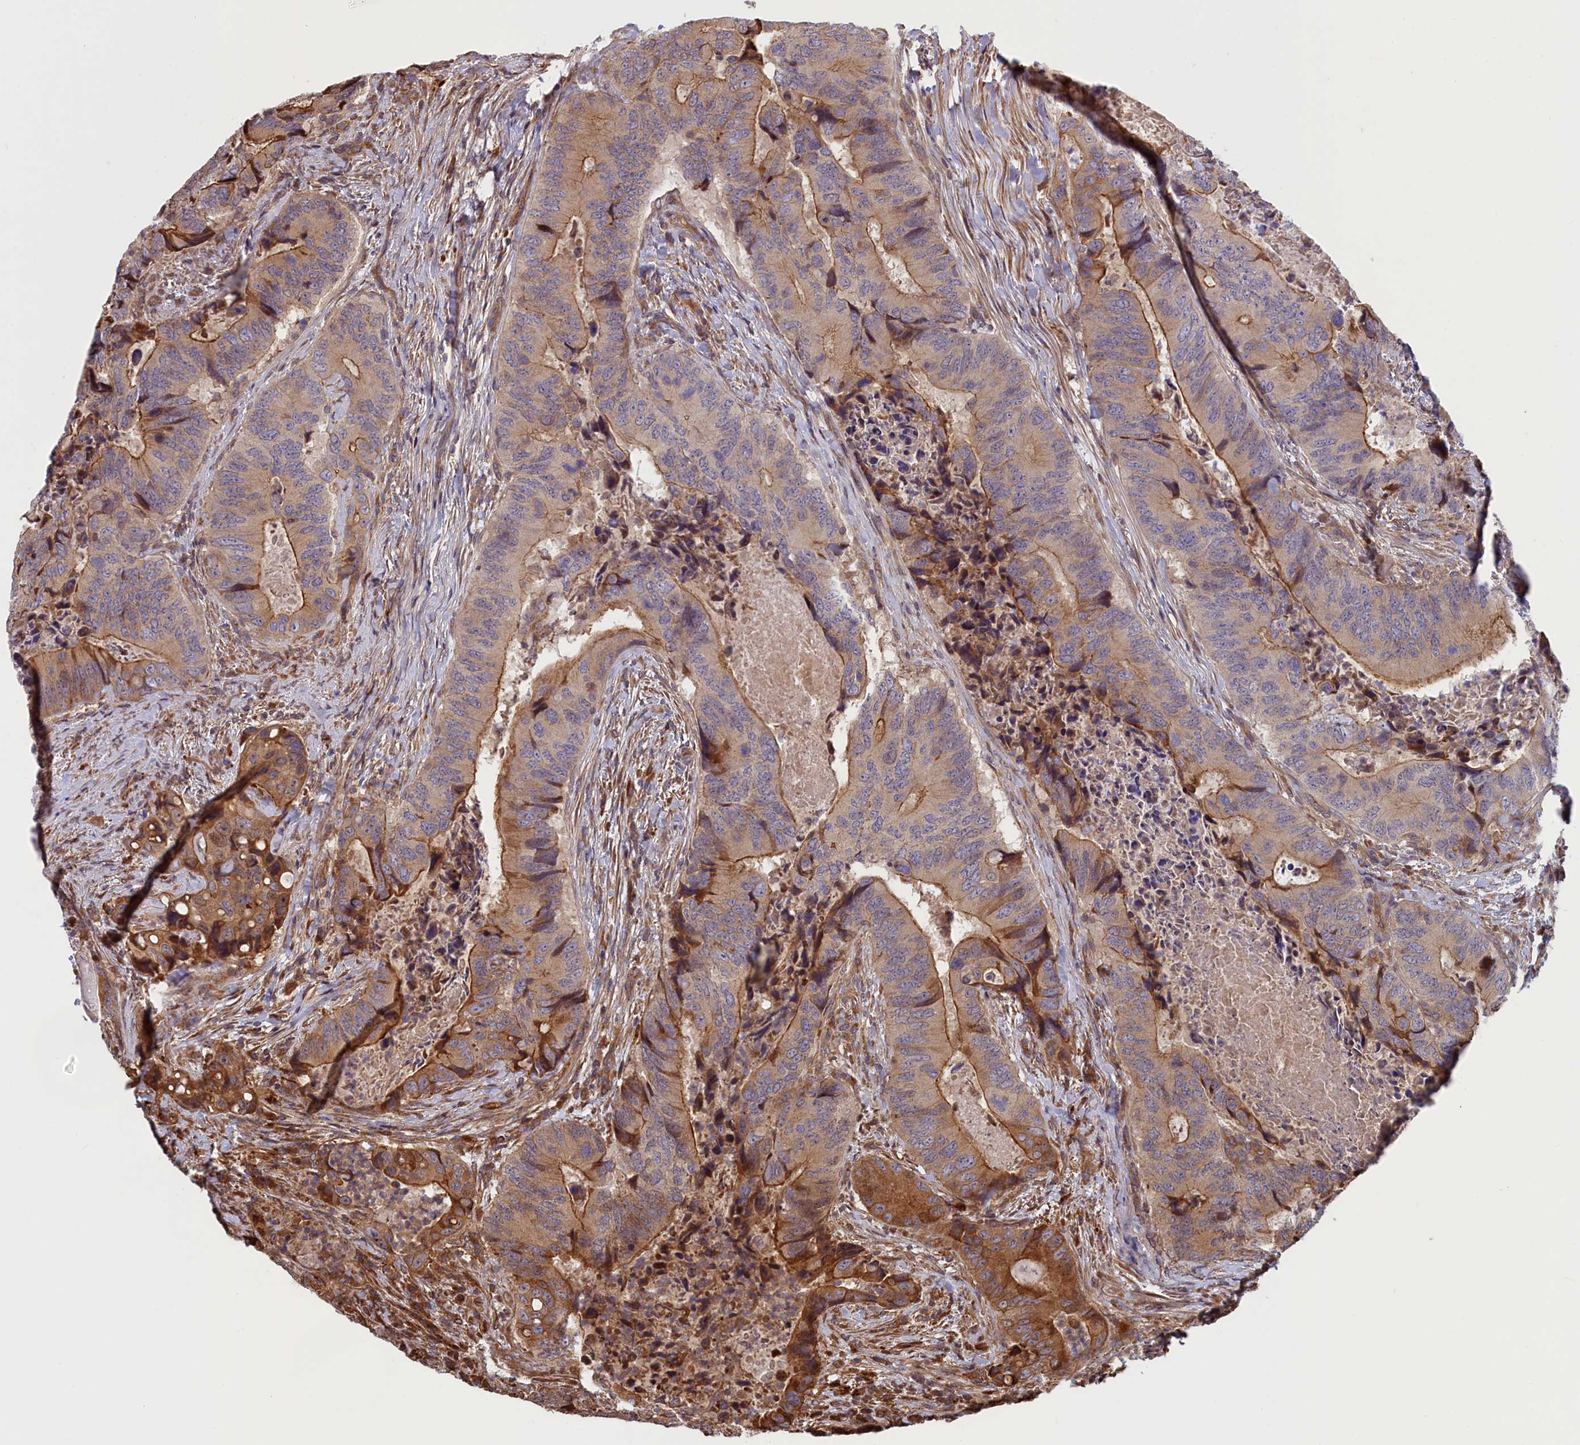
{"staining": {"intensity": "moderate", "quantity": "25%-75%", "location": "cytoplasmic/membranous"}, "tissue": "colorectal cancer", "cell_type": "Tumor cells", "image_type": "cancer", "snomed": [{"axis": "morphology", "description": "Adenocarcinoma, NOS"}, {"axis": "topography", "description": "Colon"}], "caption": "The immunohistochemical stain shows moderate cytoplasmic/membranous expression in tumor cells of colorectal cancer tissue.", "gene": "RILPL1", "patient": {"sex": "male", "age": 84}}